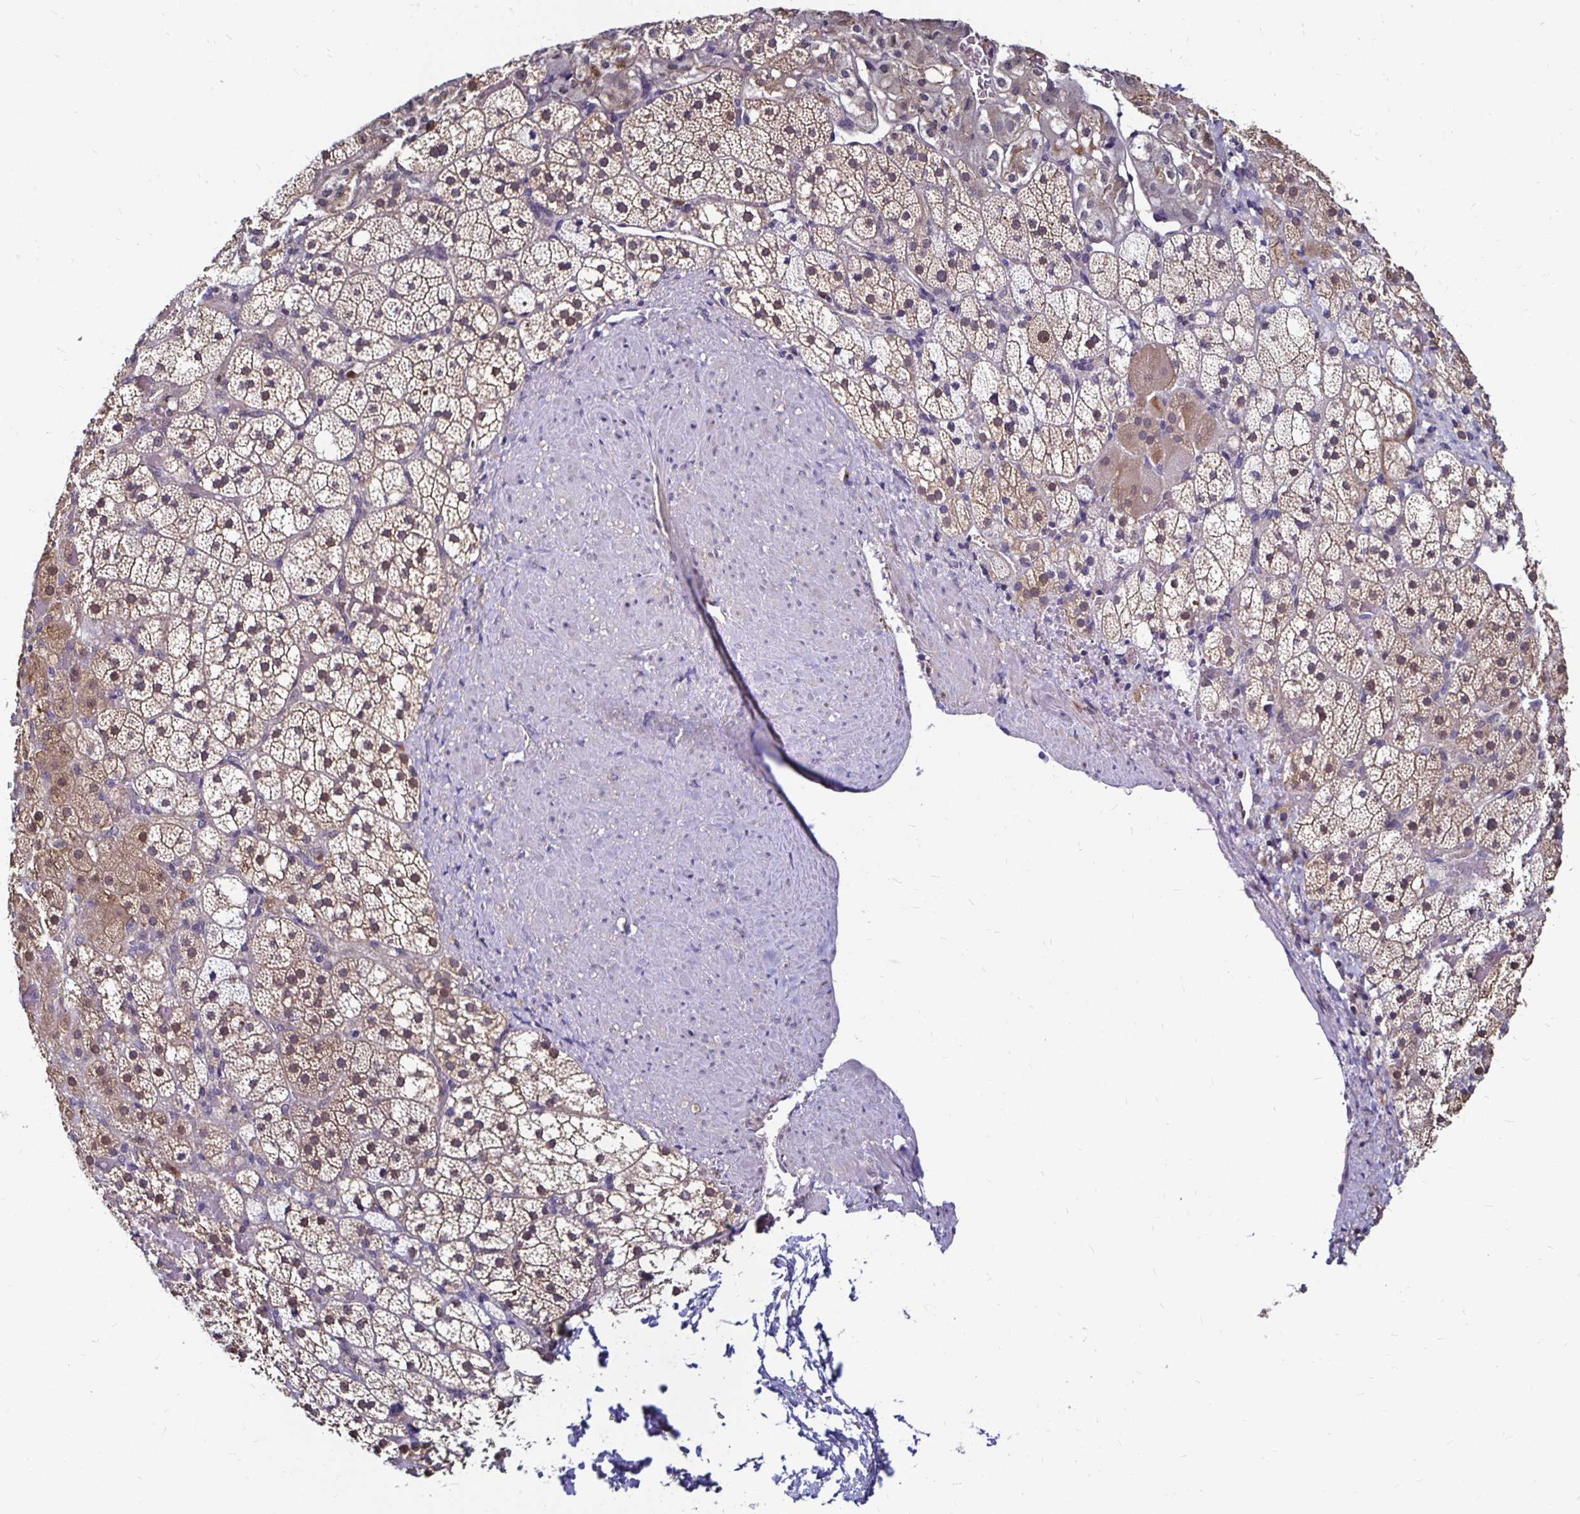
{"staining": {"intensity": "moderate", "quantity": ">75%", "location": "cytoplasmic/membranous,nuclear"}, "tissue": "adrenal gland", "cell_type": "Glandular cells", "image_type": "normal", "snomed": [{"axis": "morphology", "description": "Normal tissue, NOS"}, {"axis": "topography", "description": "Adrenal gland"}], "caption": "Protein staining of unremarkable adrenal gland shows moderate cytoplasmic/membranous,nuclear staining in approximately >75% of glandular cells. The staining is performed using DAB brown chromogen to label protein expression. The nuclei are counter-stained blue using hematoxylin.", "gene": "TXN", "patient": {"sex": "male", "age": 53}}